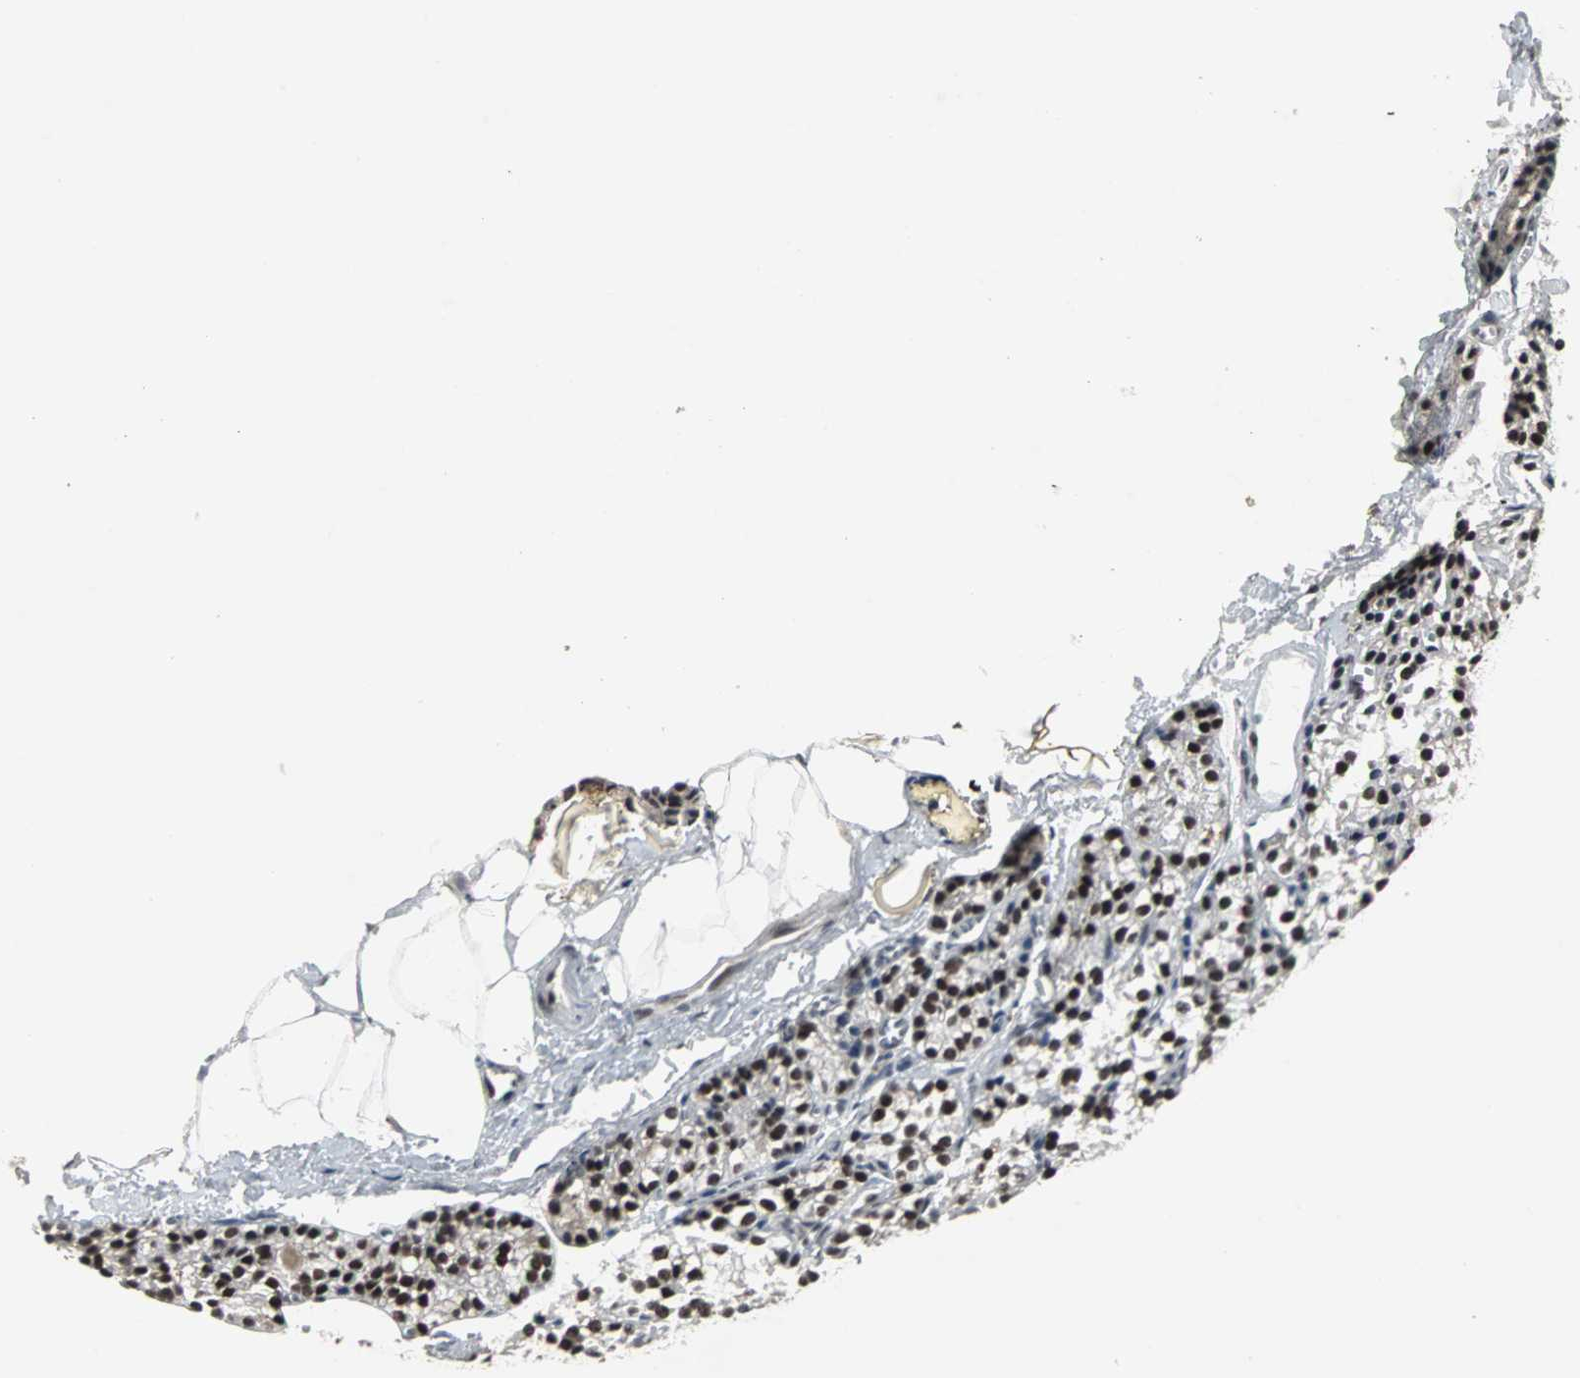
{"staining": {"intensity": "strong", "quantity": ">75%", "location": "nuclear"}, "tissue": "parathyroid gland", "cell_type": "Glandular cells", "image_type": "normal", "snomed": [{"axis": "morphology", "description": "Normal tissue, NOS"}, {"axis": "topography", "description": "Parathyroid gland"}], "caption": "Unremarkable parathyroid gland exhibits strong nuclear staining in approximately >75% of glandular cells.", "gene": "PNKP", "patient": {"sex": "female", "age": 50}}